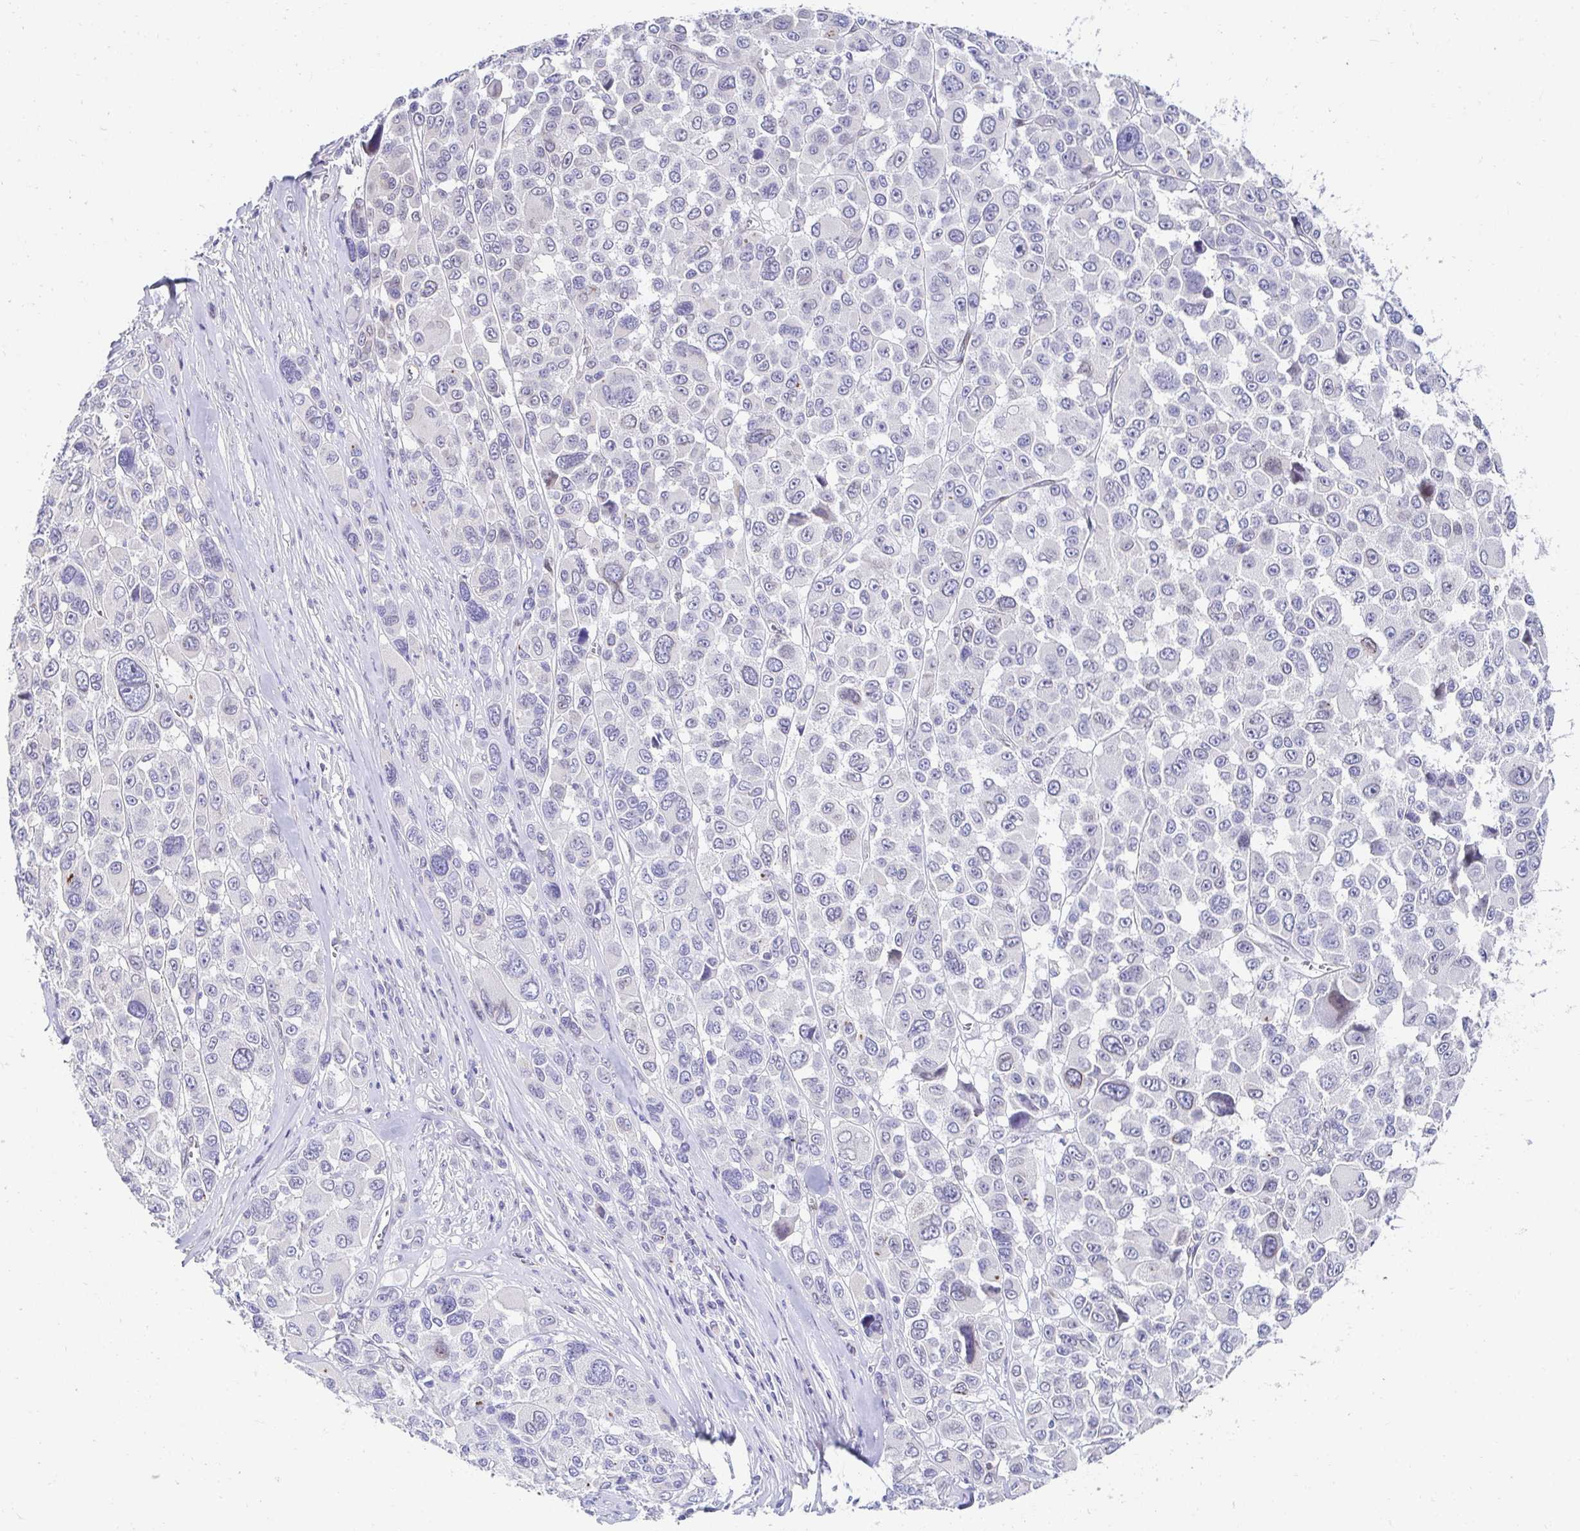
{"staining": {"intensity": "negative", "quantity": "none", "location": "none"}, "tissue": "melanoma", "cell_type": "Tumor cells", "image_type": "cancer", "snomed": [{"axis": "morphology", "description": "Malignant melanoma, NOS"}, {"axis": "topography", "description": "Skin"}], "caption": "Image shows no protein positivity in tumor cells of melanoma tissue.", "gene": "AKAP14", "patient": {"sex": "female", "age": 66}}